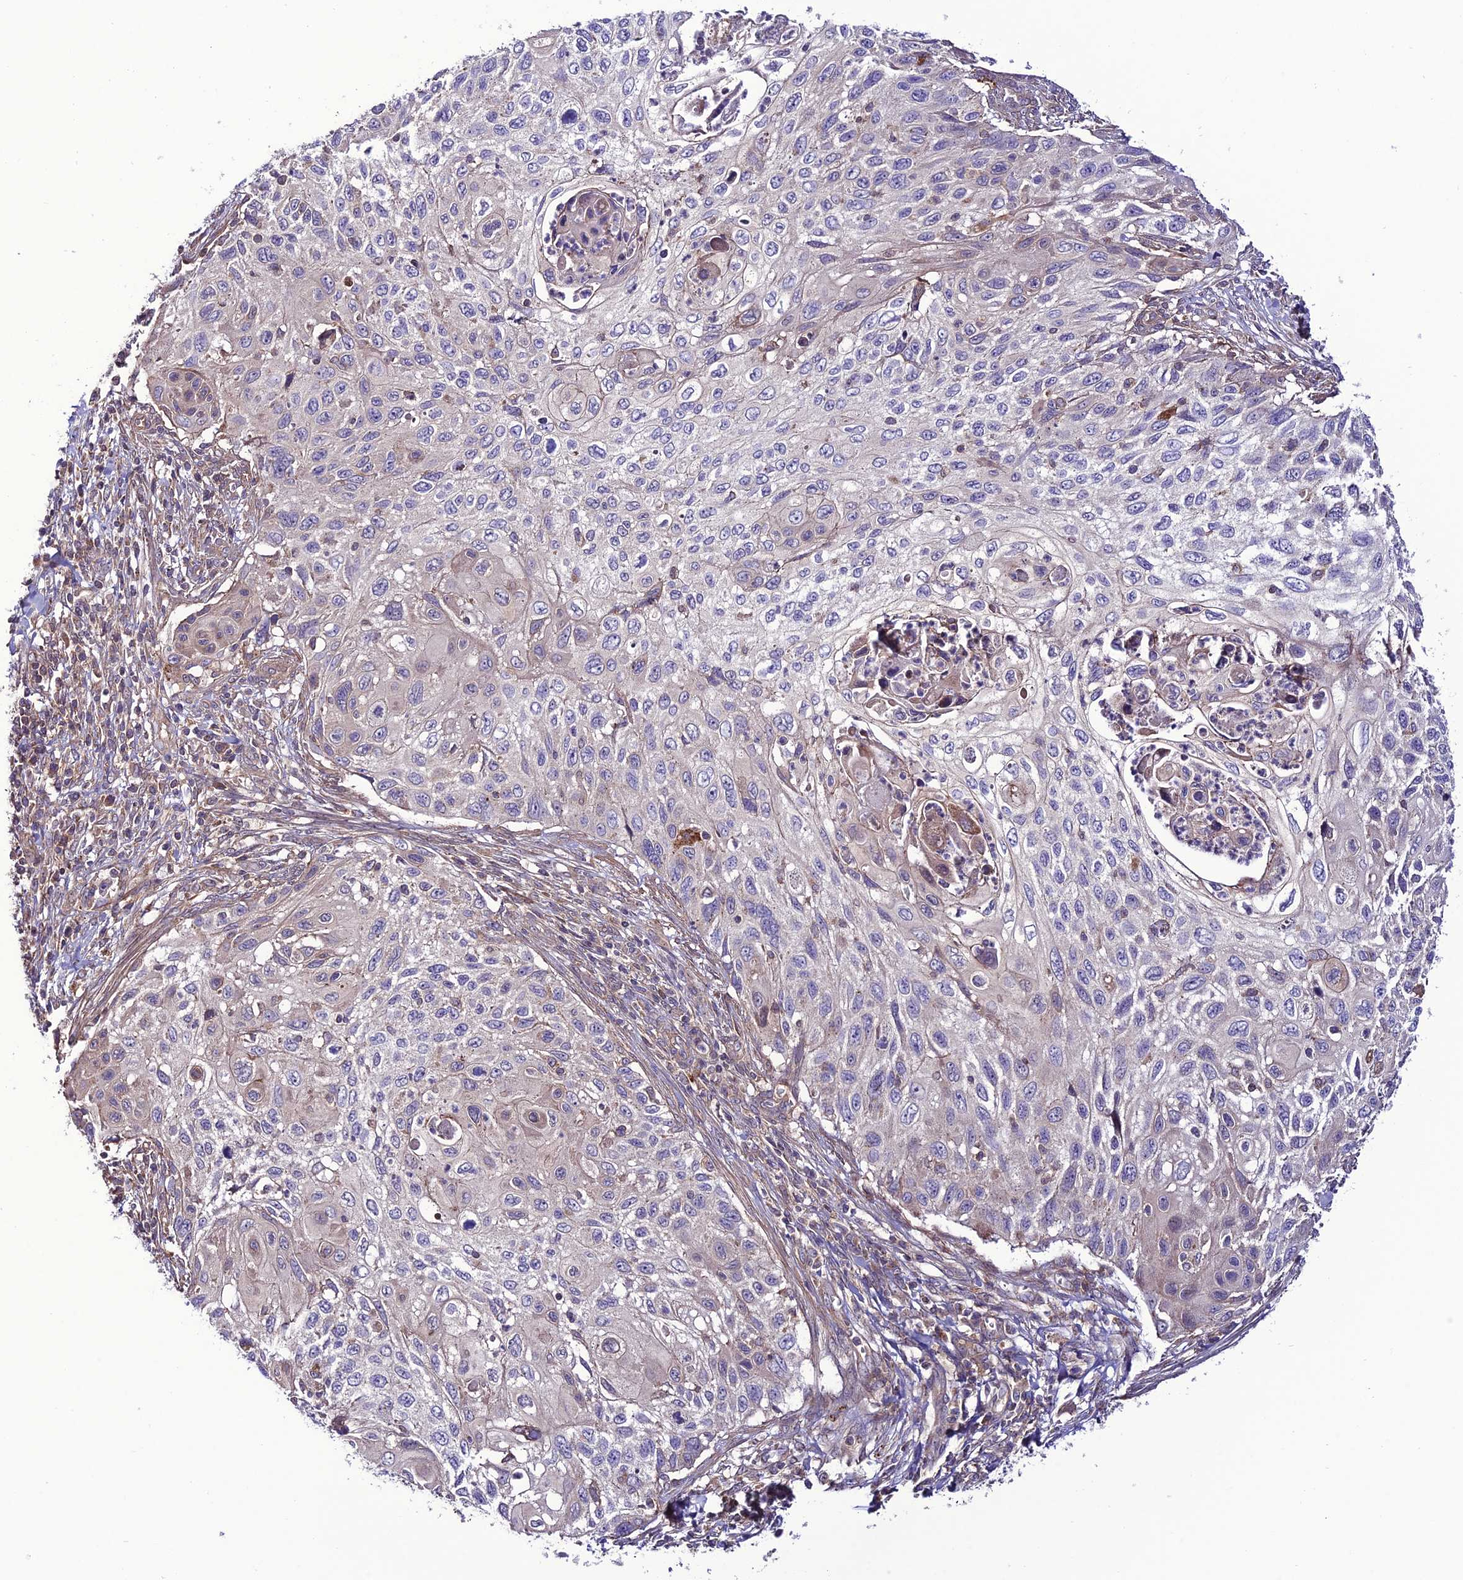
{"staining": {"intensity": "weak", "quantity": "<25%", "location": "cytoplasmic/membranous"}, "tissue": "cervical cancer", "cell_type": "Tumor cells", "image_type": "cancer", "snomed": [{"axis": "morphology", "description": "Squamous cell carcinoma, NOS"}, {"axis": "topography", "description": "Cervix"}], "caption": "This histopathology image is of cervical cancer (squamous cell carcinoma) stained with immunohistochemistry (IHC) to label a protein in brown with the nuclei are counter-stained blue. There is no expression in tumor cells.", "gene": "PPIL3", "patient": {"sex": "female", "age": 70}}